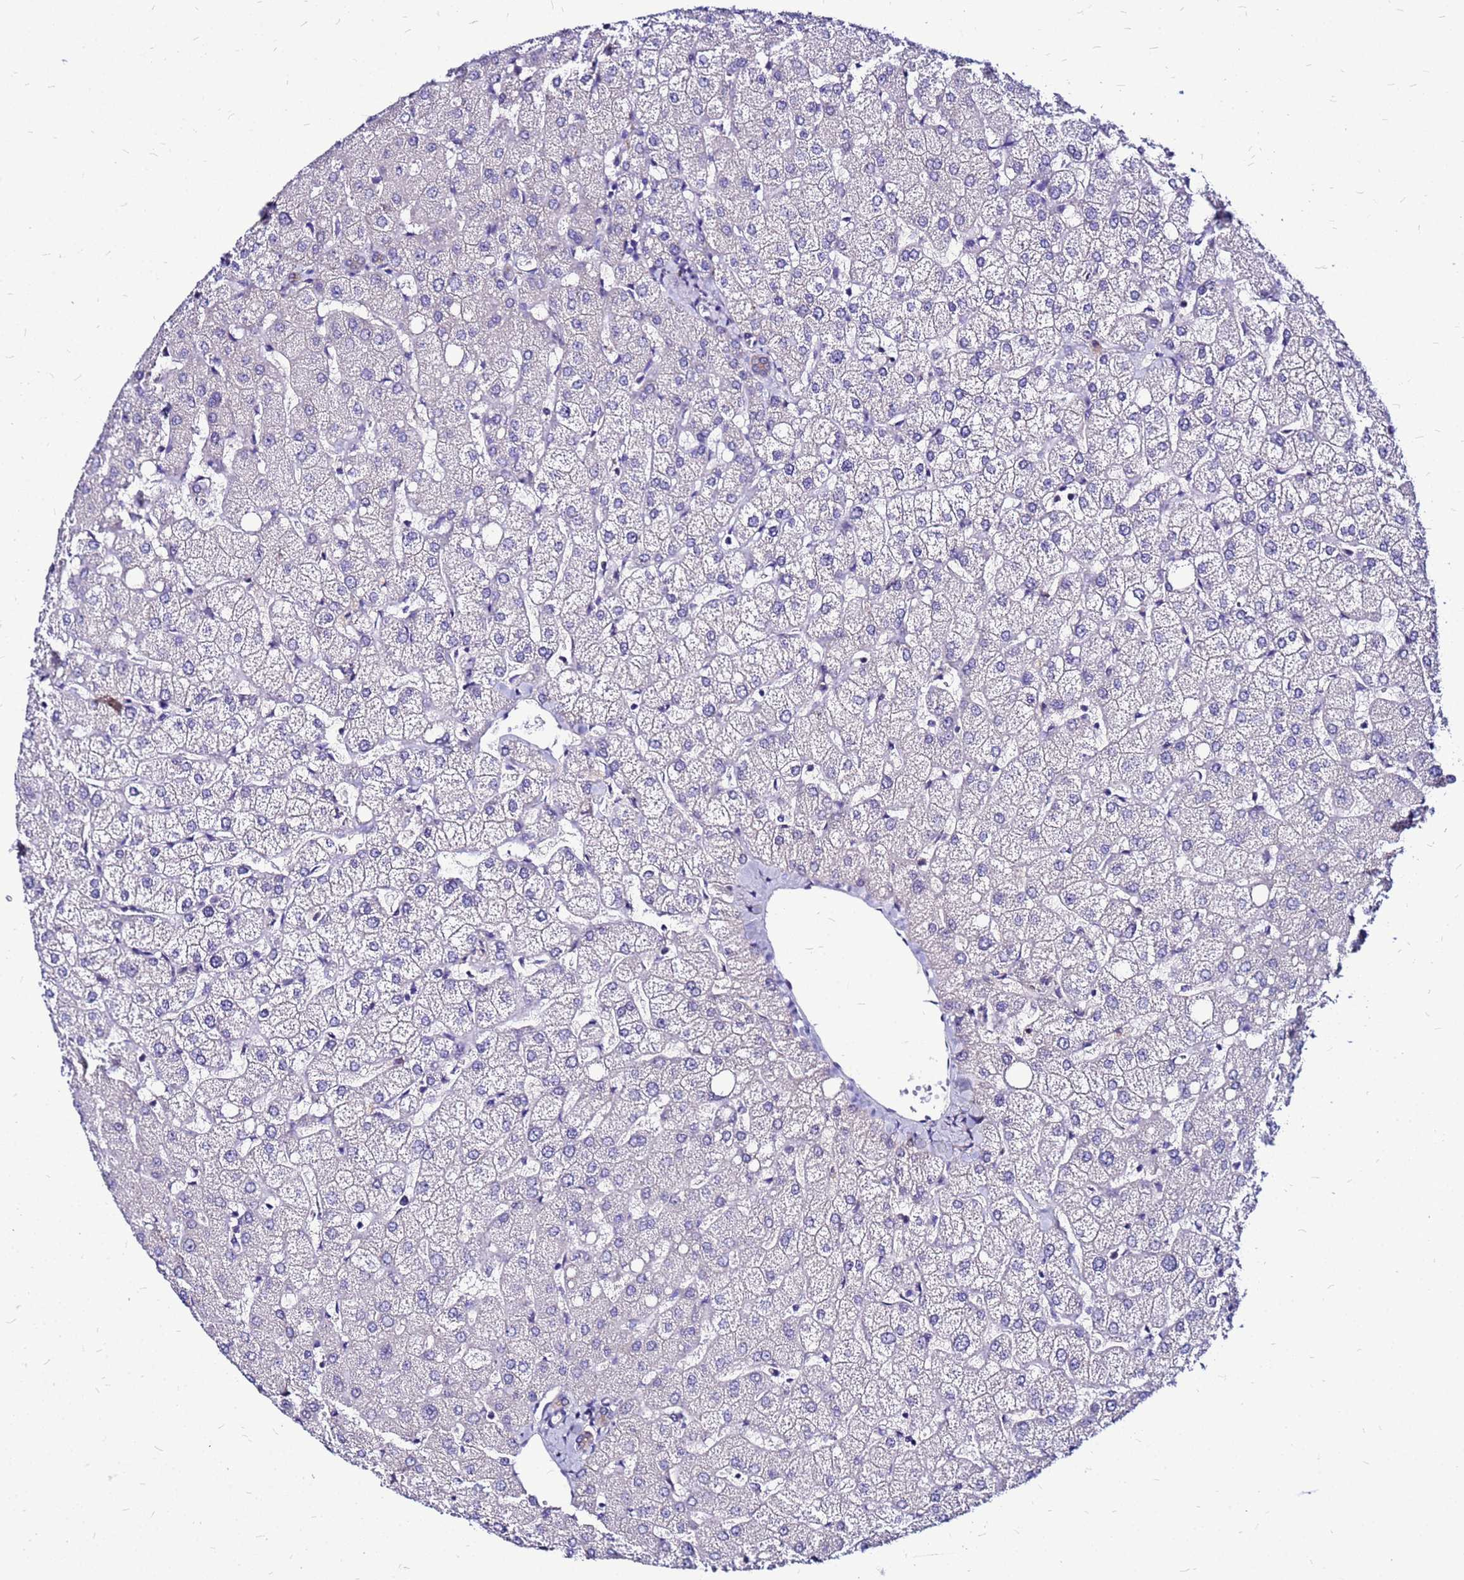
{"staining": {"intensity": "negative", "quantity": "none", "location": "none"}, "tissue": "liver", "cell_type": "Cholangiocytes", "image_type": "normal", "snomed": [{"axis": "morphology", "description": "Normal tissue, NOS"}, {"axis": "topography", "description": "Liver"}], "caption": "The photomicrograph reveals no significant expression in cholangiocytes of liver. The staining was performed using DAB to visualize the protein expression in brown, while the nuclei were stained in blue with hematoxylin (Magnification: 20x).", "gene": "ARHGEF35", "patient": {"sex": "female", "age": 54}}